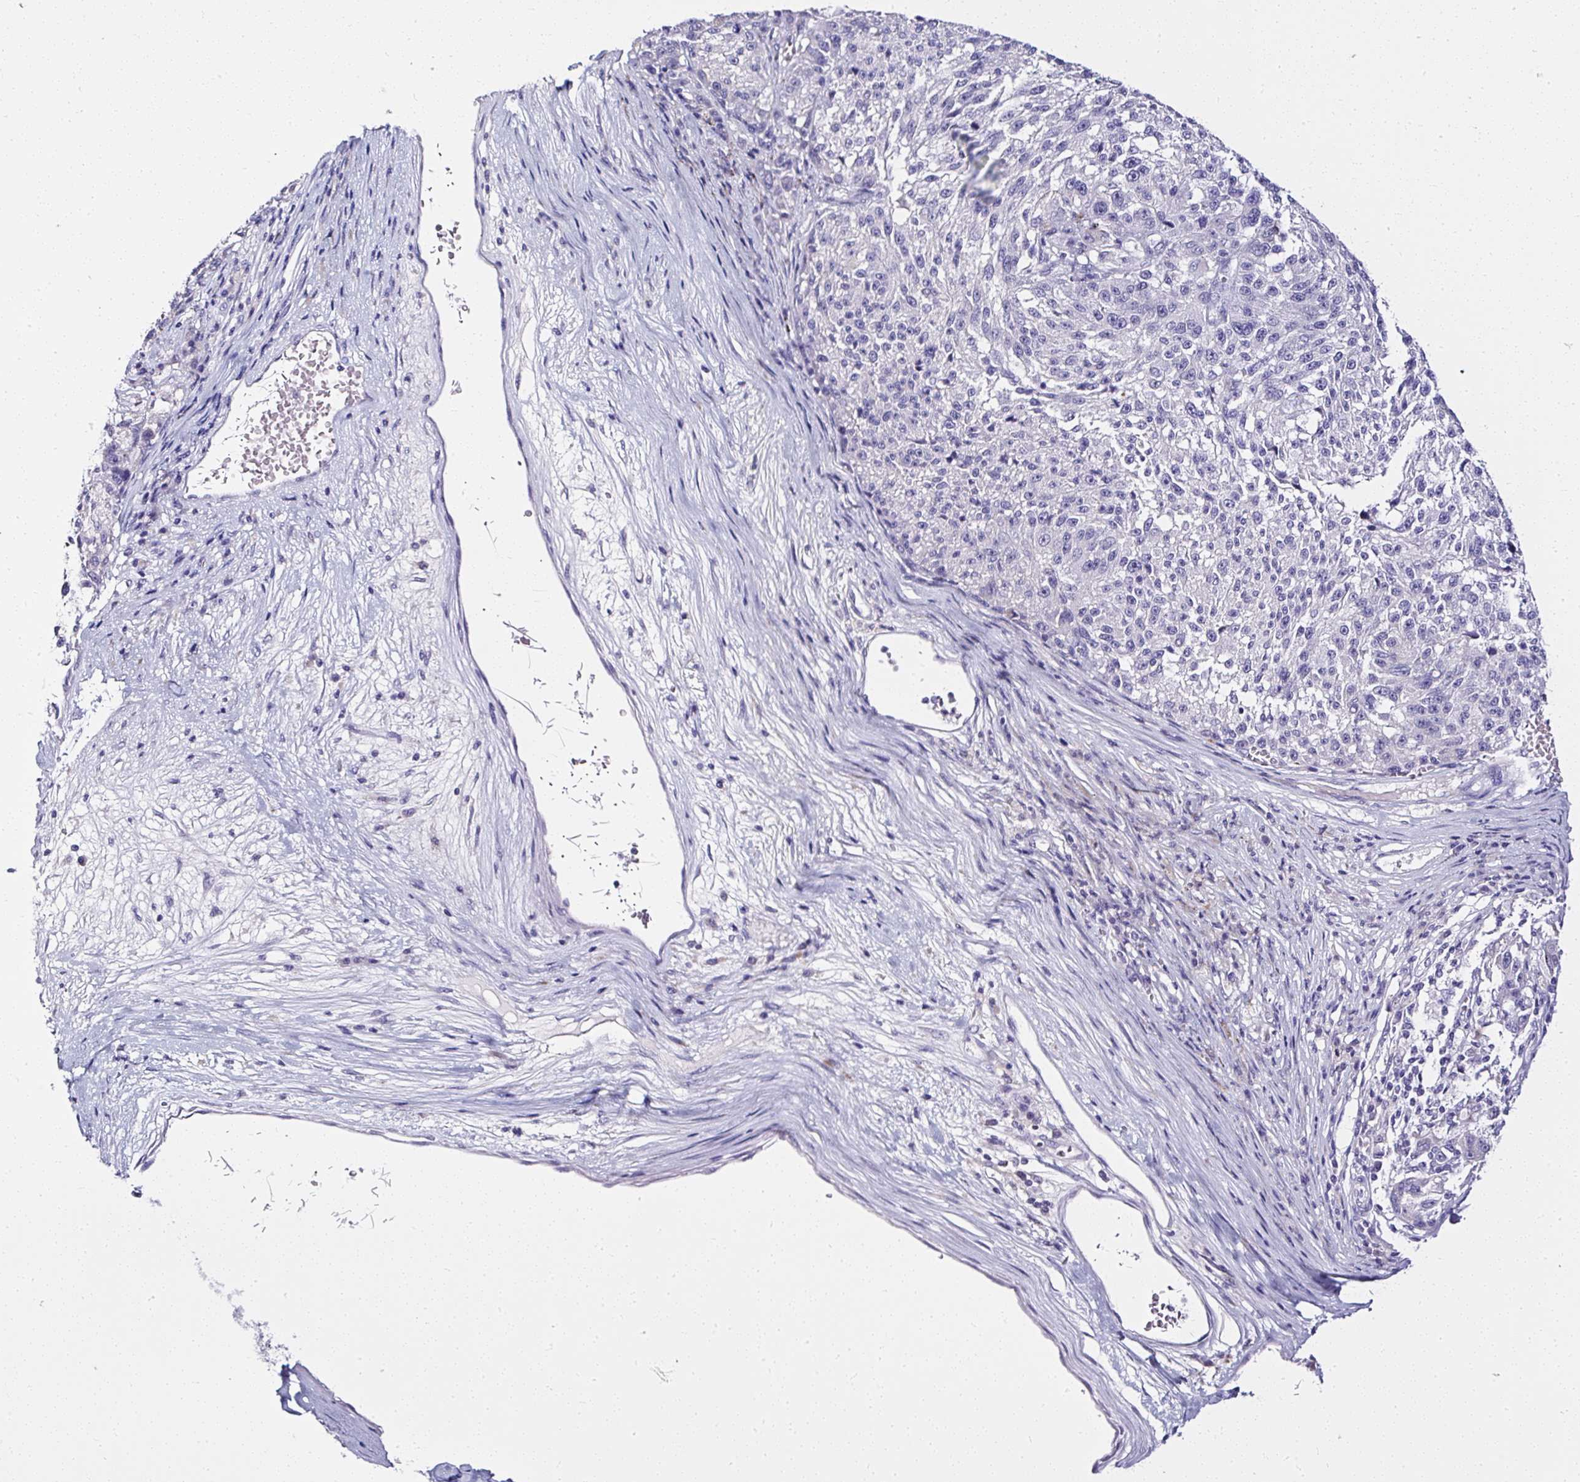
{"staining": {"intensity": "negative", "quantity": "none", "location": "none"}, "tissue": "melanoma", "cell_type": "Tumor cells", "image_type": "cancer", "snomed": [{"axis": "morphology", "description": "Malignant melanoma, NOS"}, {"axis": "topography", "description": "Skin"}], "caption": "Tumor cells are negative for protein expression in human melanoma.", "gene": "ATP2A1", "patient": {"sex": "male", "age": 53}}